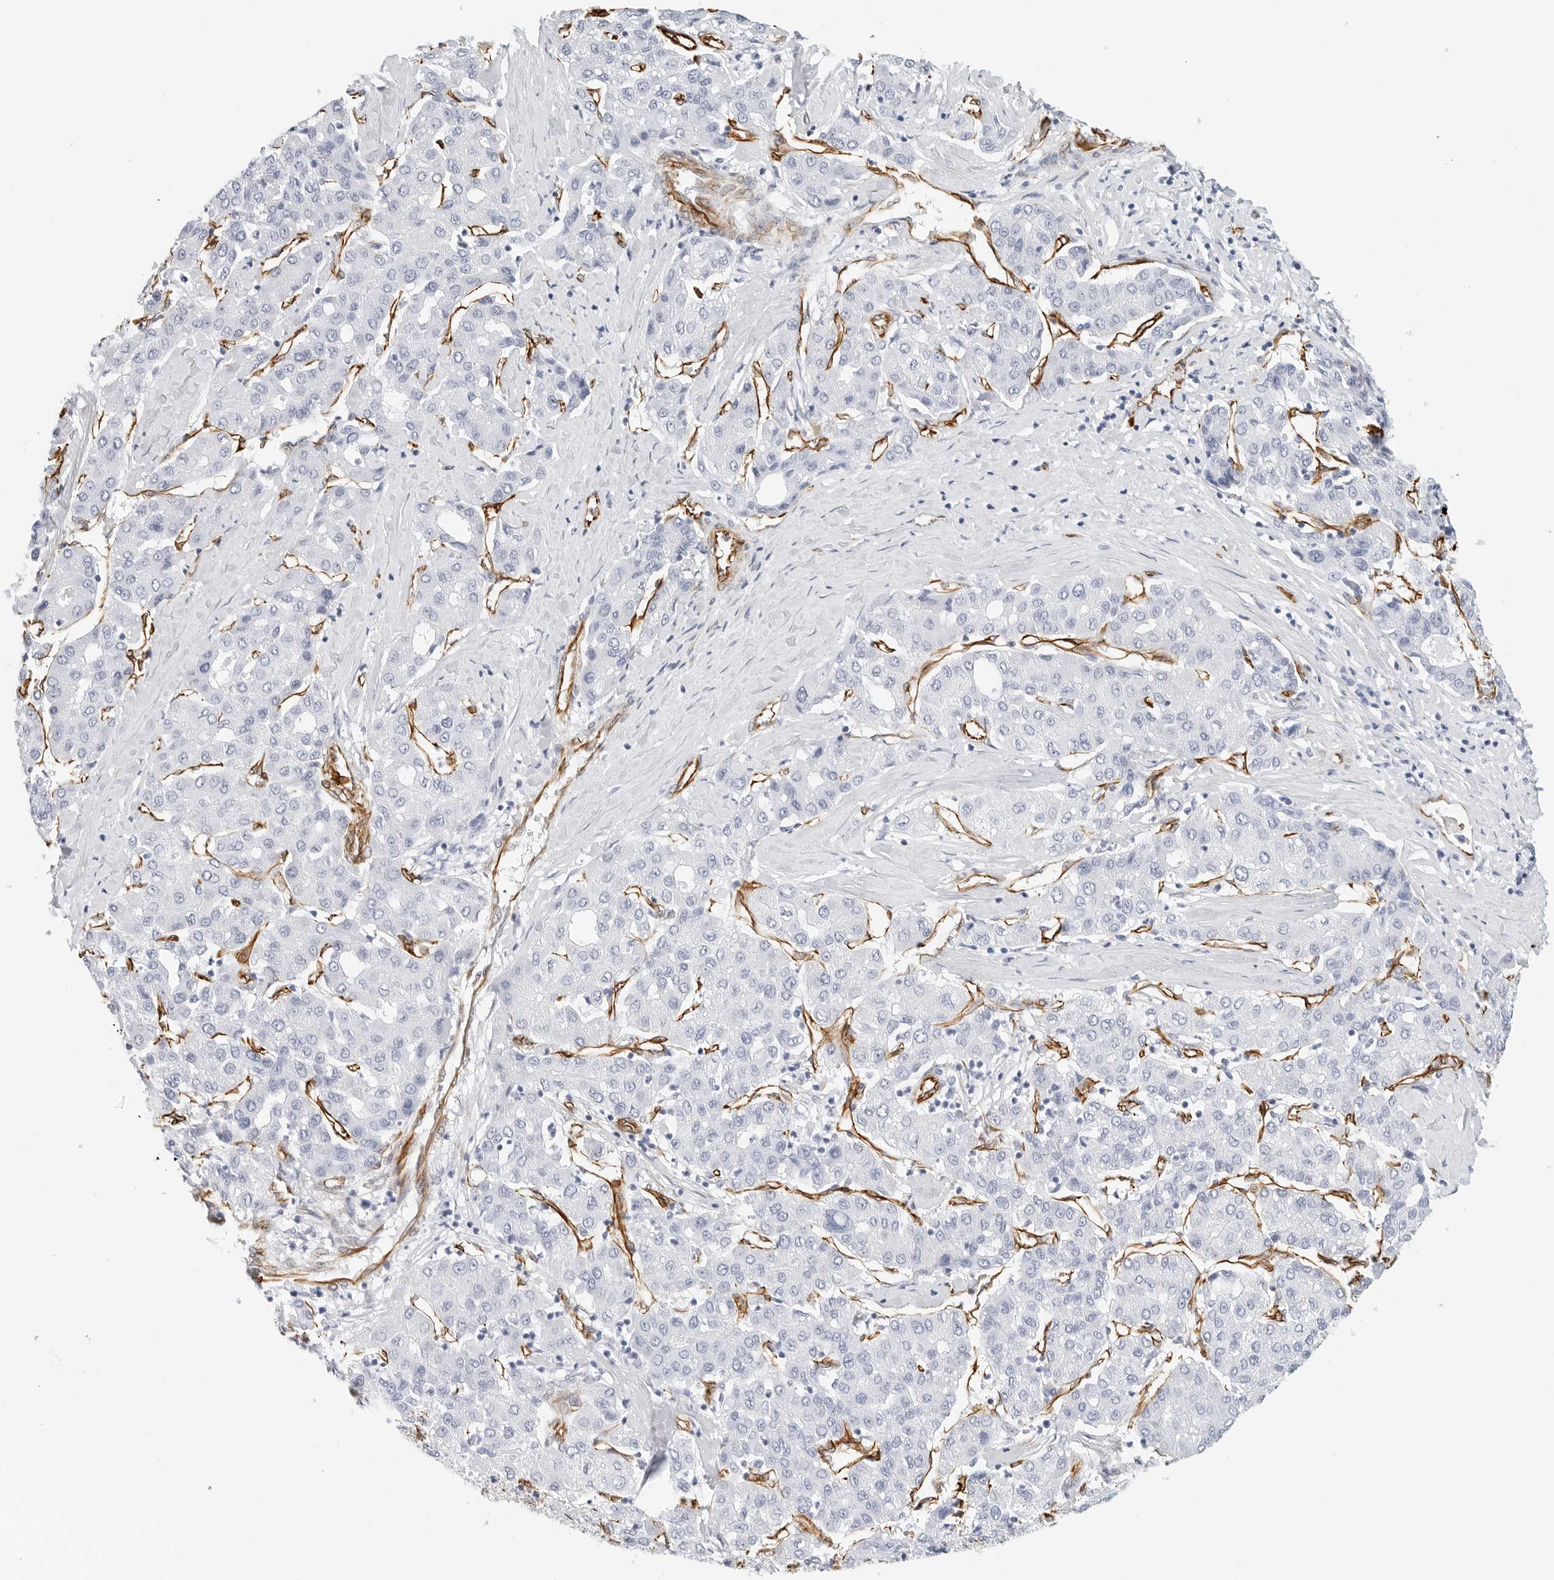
{"staining": {"intensity": "negative", "quantity": "none", "location": "none"}, "tissue": "liver cancer", "cell_type": "Tumor cells", "image_type": "cancer", "snomed": [{"axis": "morphology", "description": "Carcinoma, Hepatocellular, NOS"}, {"axis": "topography", "description": "Liver"}], "caption": "DAB (3,3'-diaminobenzidine) immunohistochemical staining of human hepatocellular carcinoma (liver) demonstrates no significant staining in tumor cells.", "gene": "NES", "patient": {"sex": "male", "age": 65}}